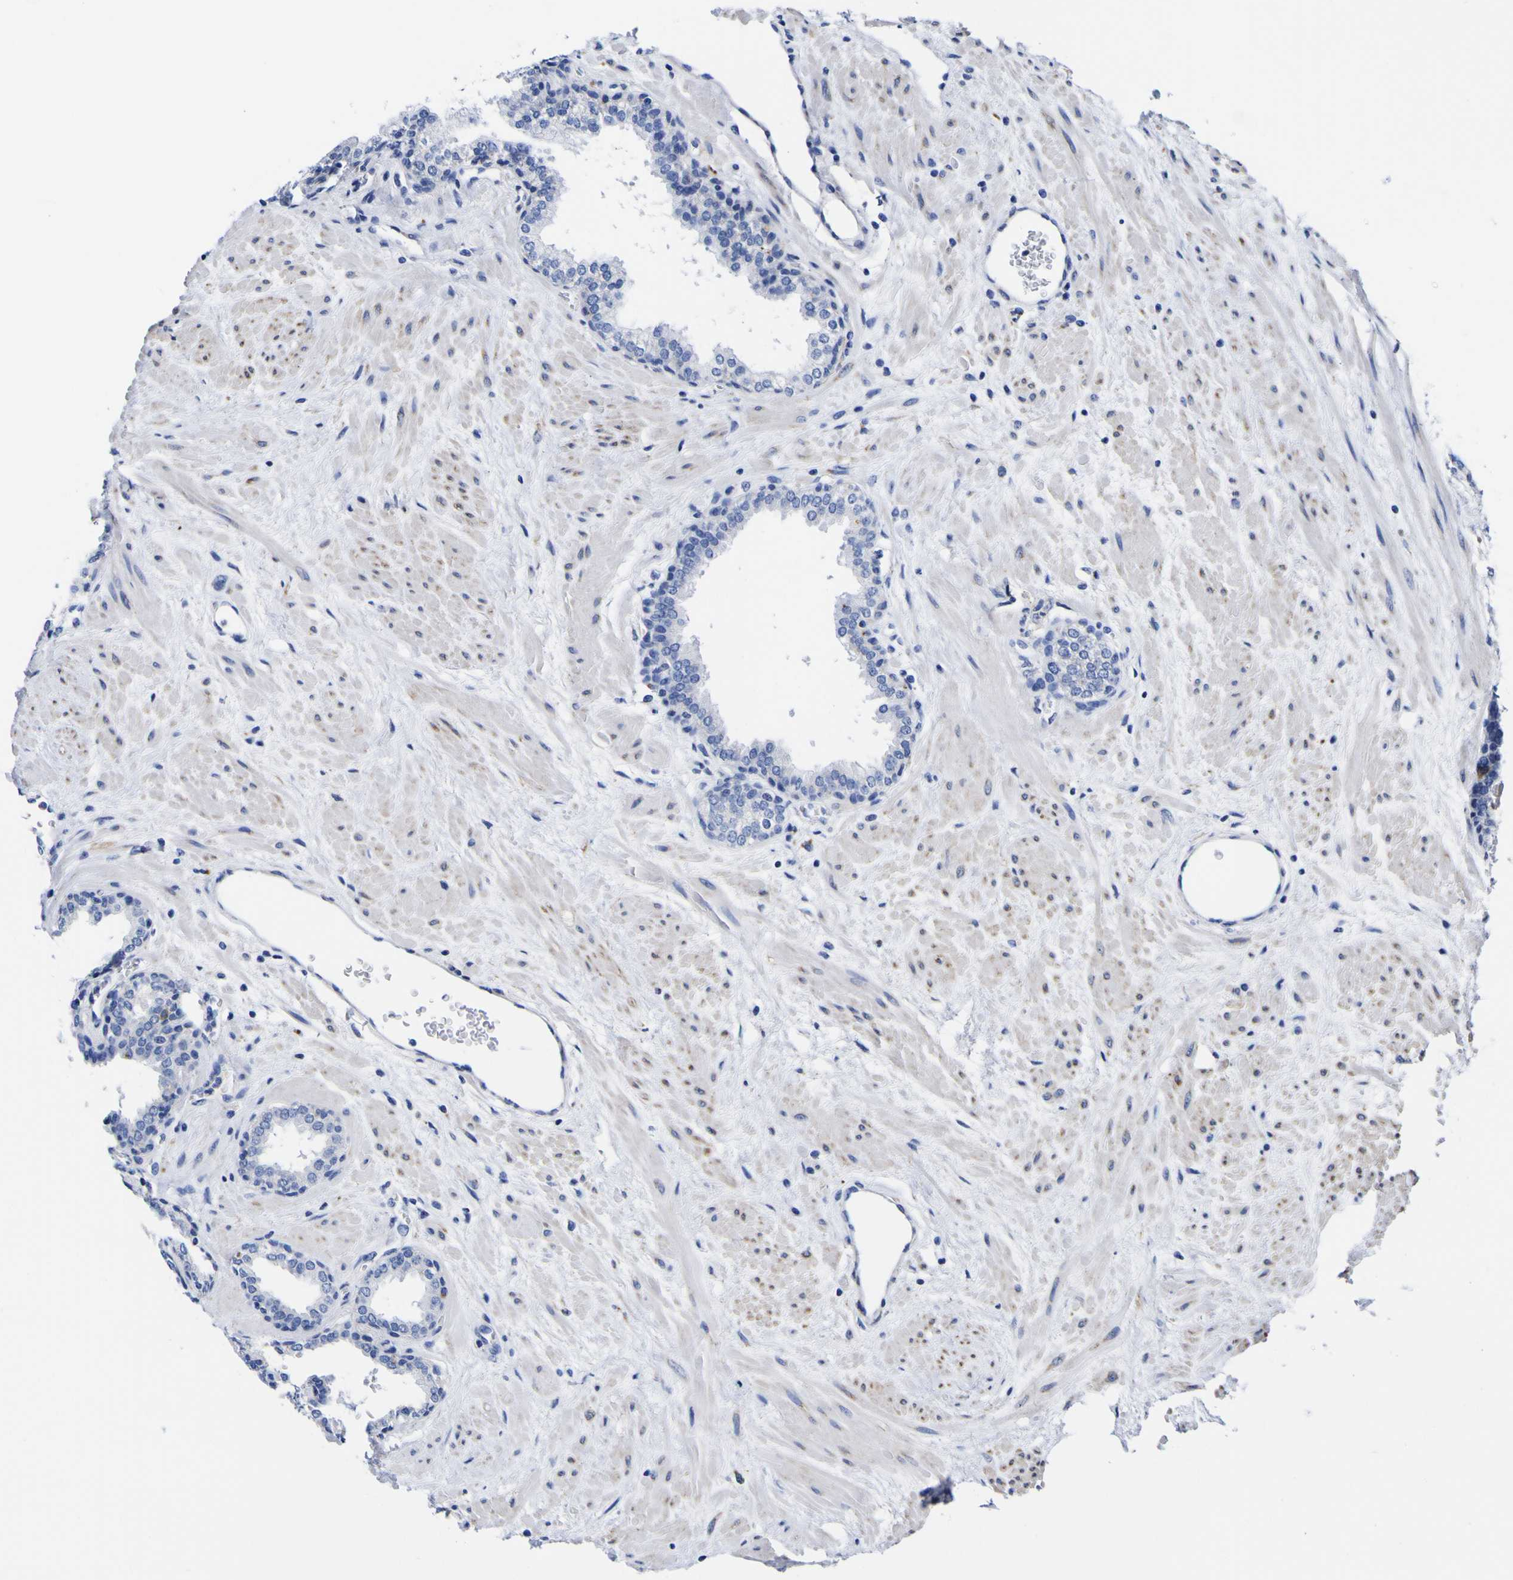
{"staining": {"intensity": "negative", "quantity": "none", "location": "none"}, "tissue": "prostate", "cell_type": "Glandular cells", "image_type": "normal", "snomed": [{"axis": "morphology", "description": "Normal tissue, NOS"}, {"axis": "topography", "description": "Prostate"}], "caption": "This is an immunohistochemistry image of unremarkable prostate. There is no positivity in glandular cells.", "gene": "HLA", "patient": {"sex": "male", "age": 51}}